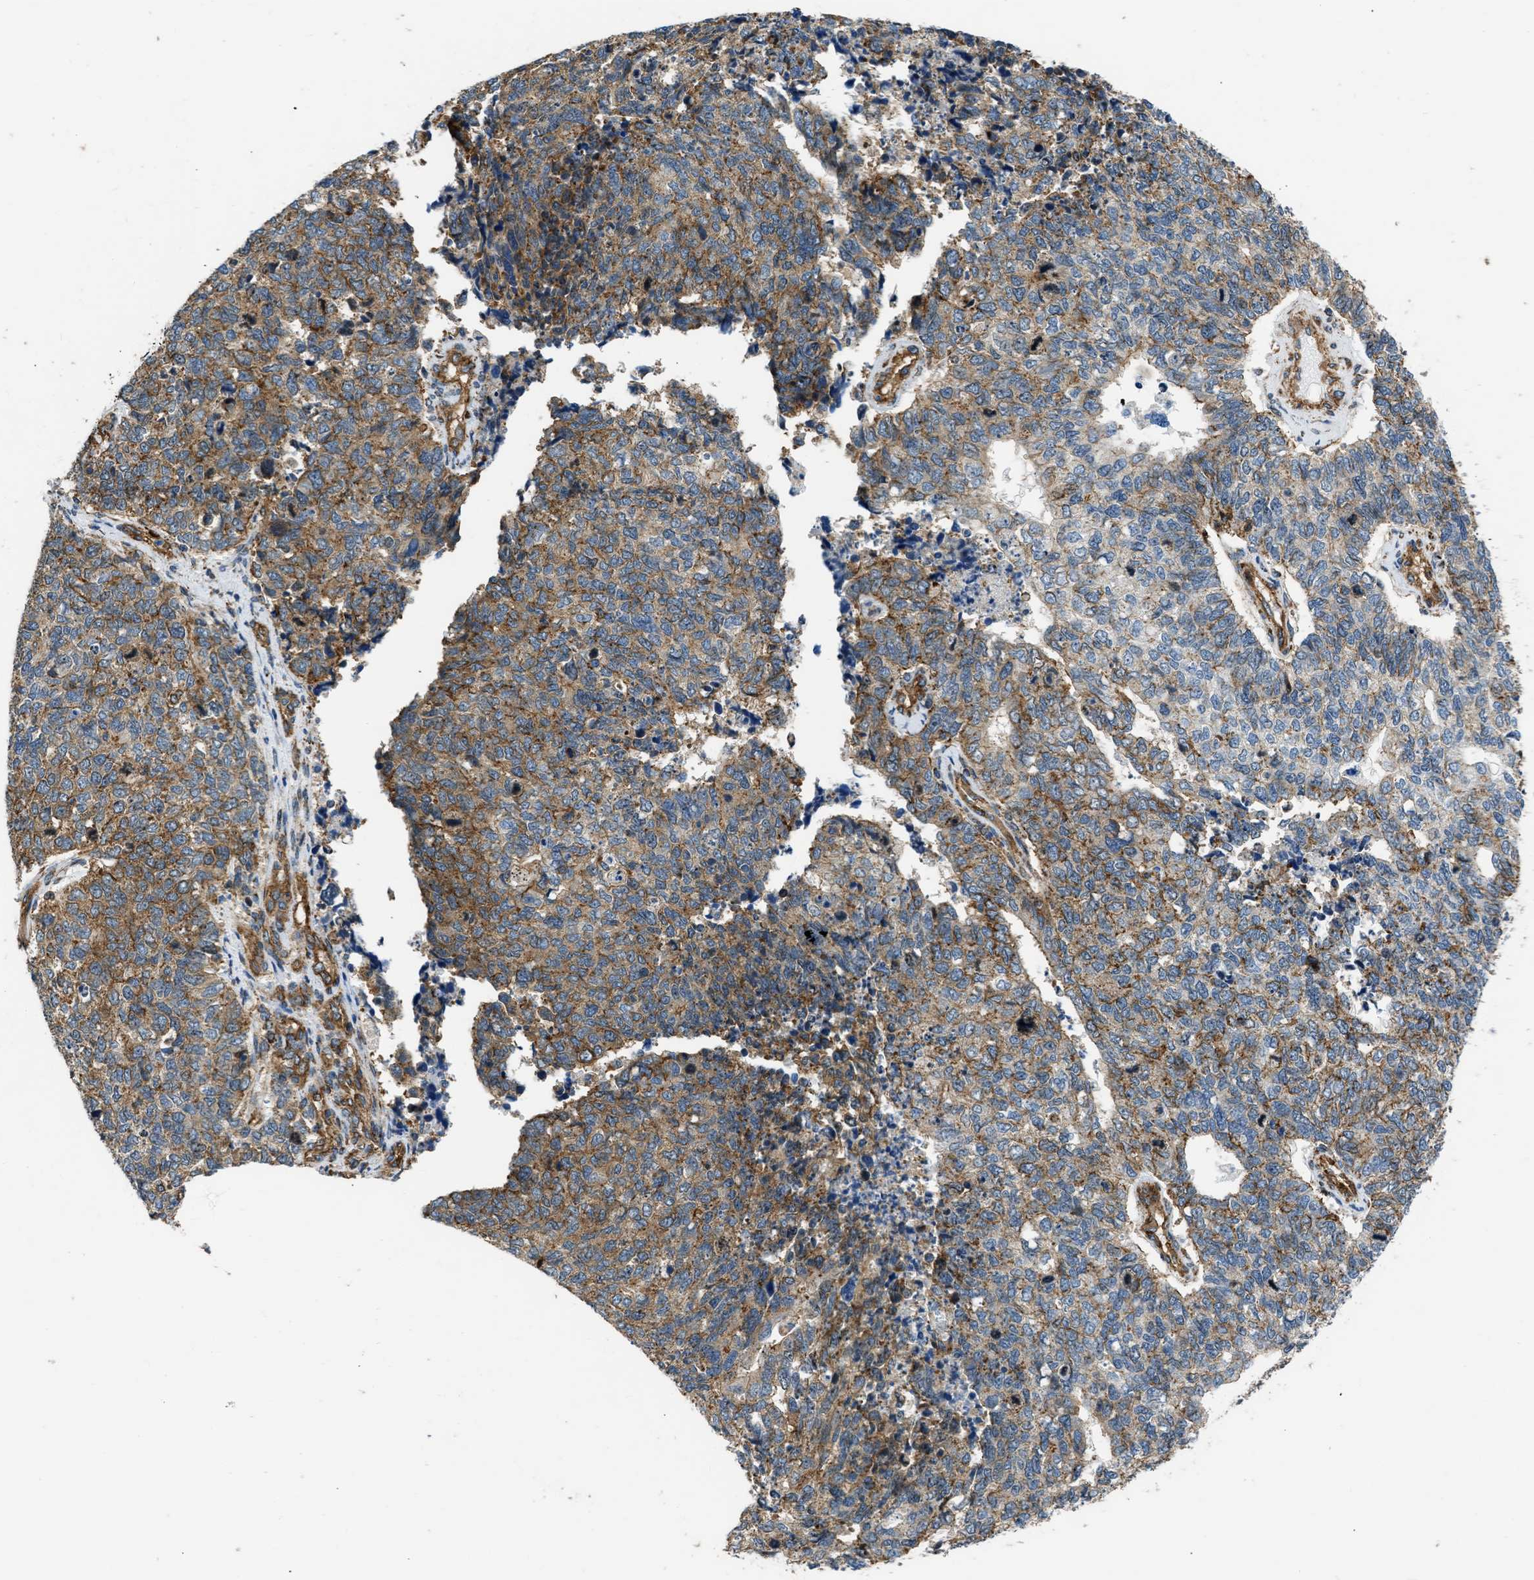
{"staining": {"intensity": "moderate", "quantity": ">75%", "location": "cytoplasmic/membranous"}, "tissue": "cervical cancer", "cell_type": "Tumor cells", "image_type": "cancer", "snomed": [{"axis": "morphology", "description": "Squamous cell carcinoma, NOS"}, {"axis": "topography", "description": "Cervix"}], "caption": "DAB (3,3'-diaminobenzidine) immunohistochemical staining of human cervical squamous cell carcinoma demonstrates moderate cytoplasmic/membranous protein expression in approximately >75% of tumor cells.", "gene": "SEPTIN2", "patient": {"sex": "female", "age": 63}}